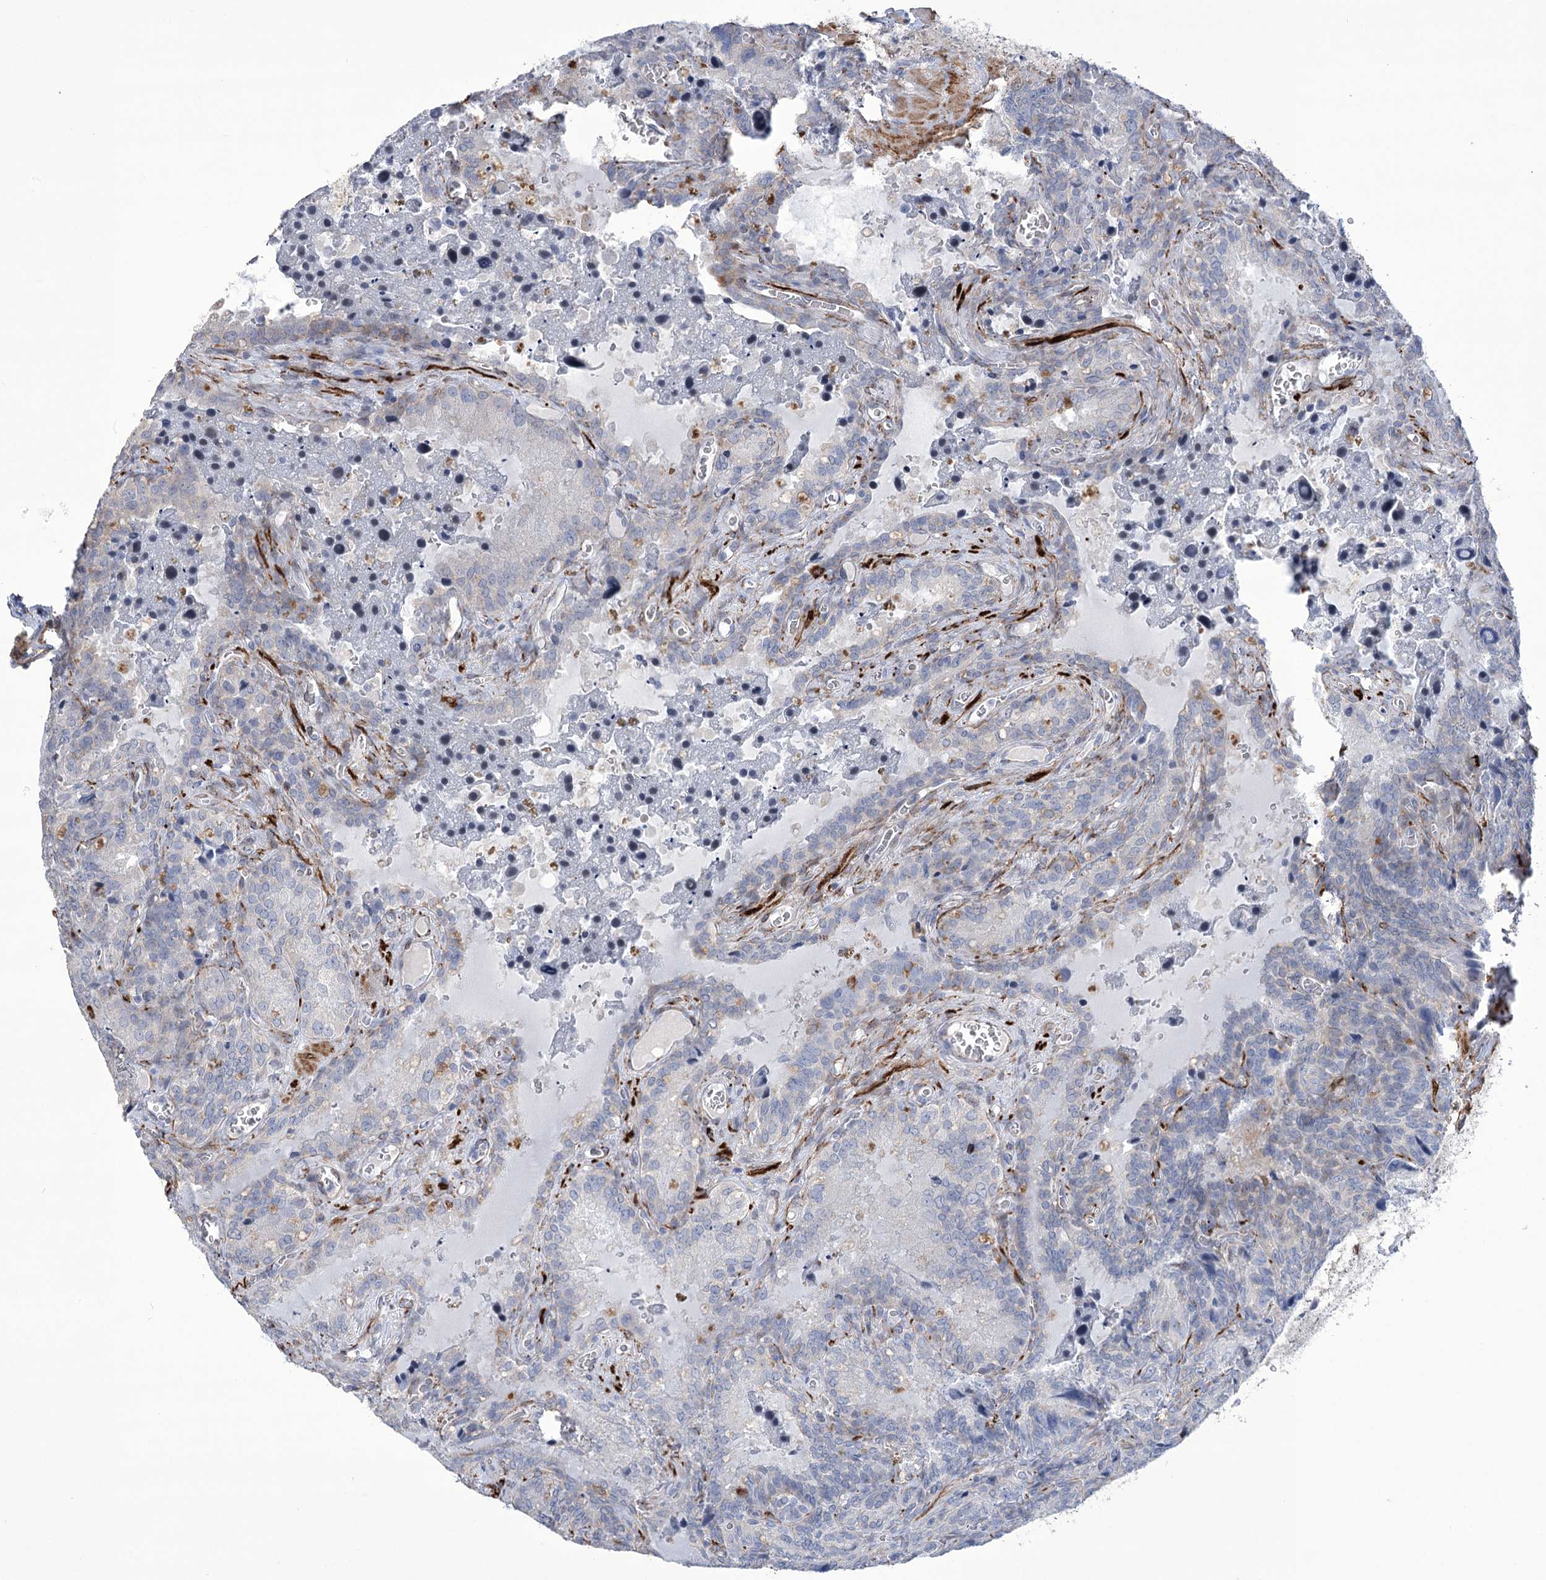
{"staining": {"intensity": "negative", "quantity": "none", "location": "none"}, "tissue": "seminal vesicle", "cell_type": "Glandular cells", "image_type": "normal", "snomed": [{"axis": "morphology", "description": "Normal tissue, NOS"}, {"axis": "topography", "description": "Seminal veicle"}], "caption": "IHC image of unremarkable seminal vesicle stained for a protein (brown), which demonstrates no positivity in glandular cells. (DAB IHC visualized using brightfield microscopy, high magnification).", "gene": "ANGPTL3", "patient": {"sex": "male", "age": 62}}